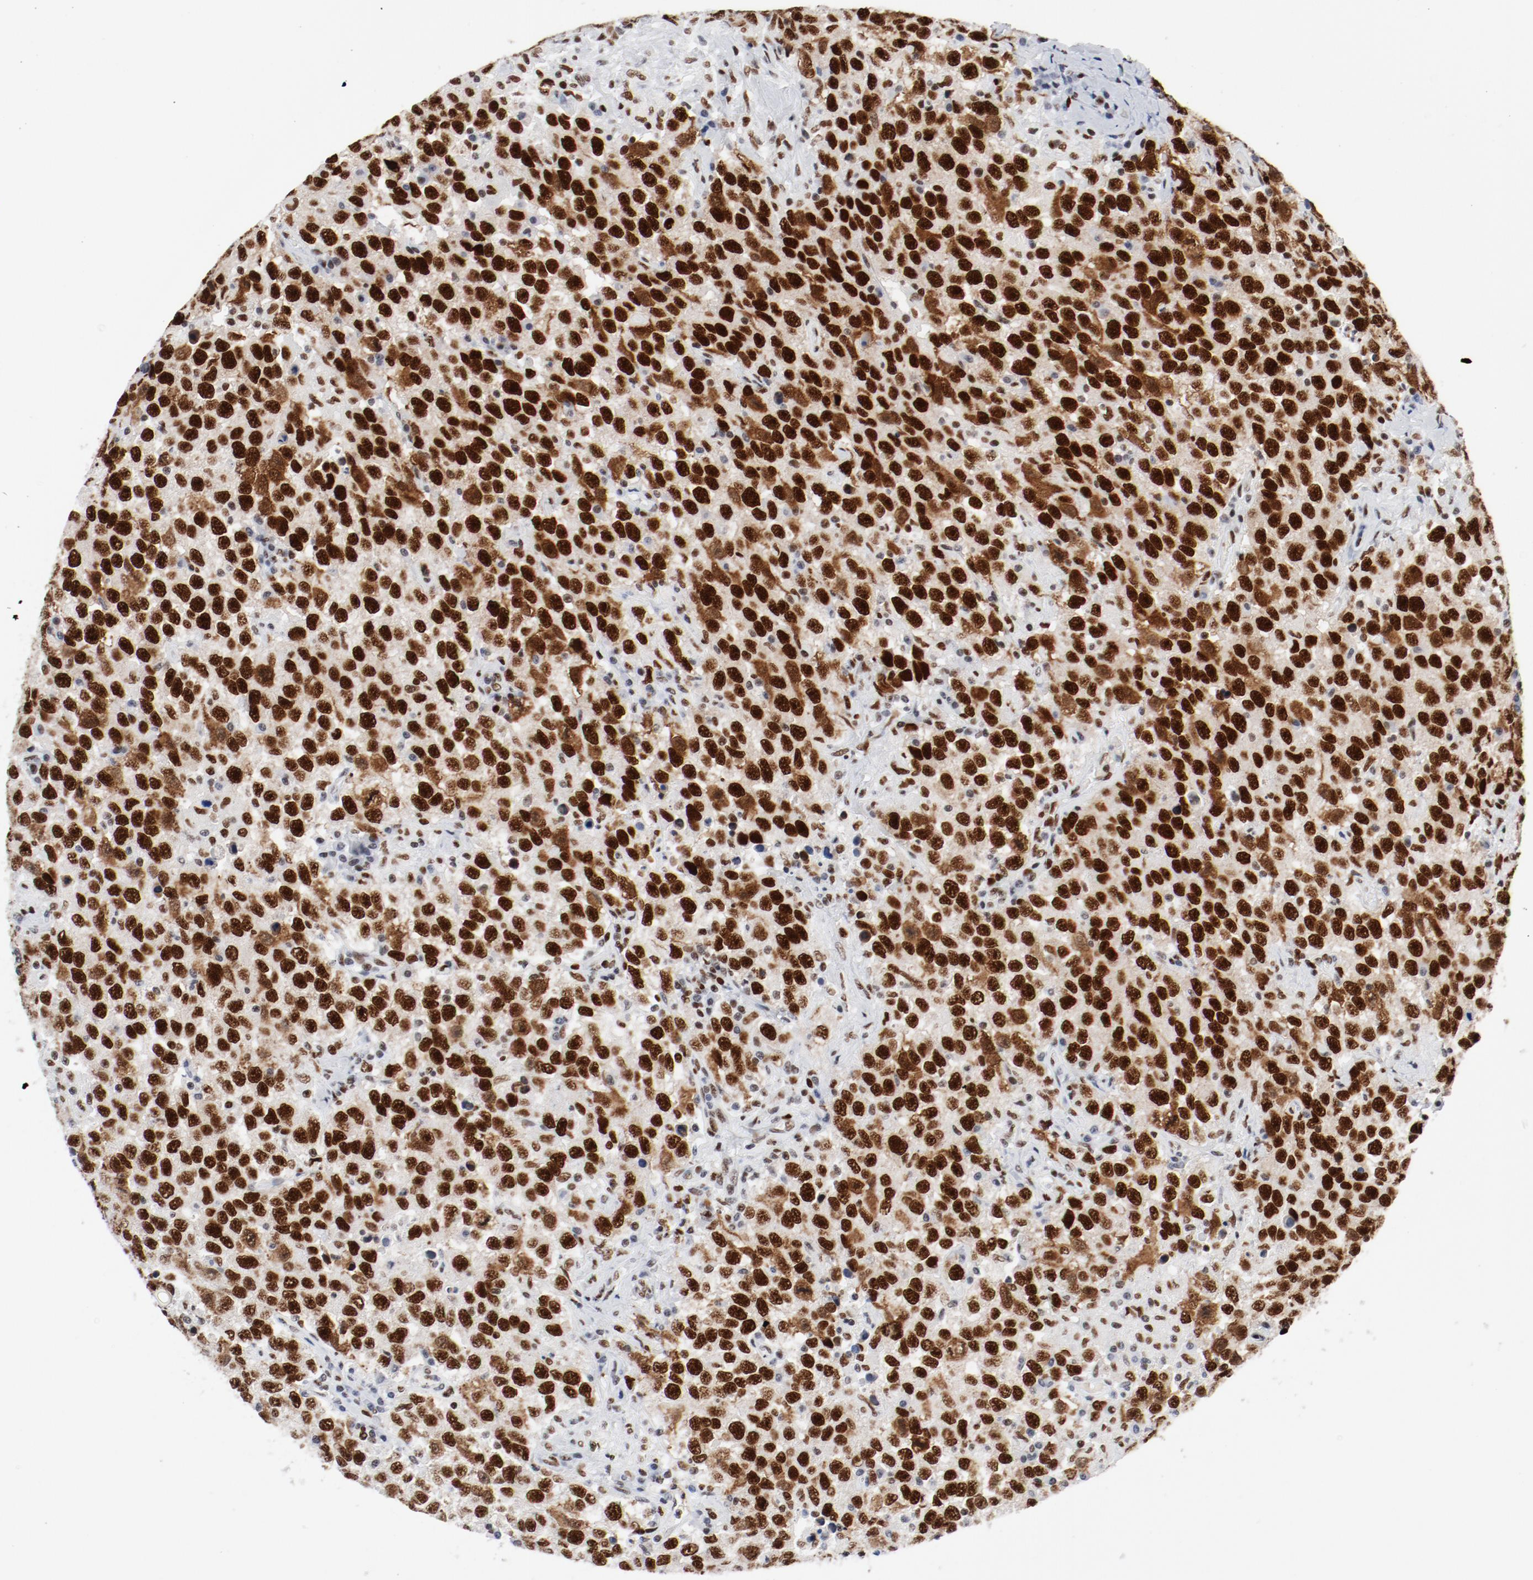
{"staining": {"intensity": "strong", "quantity": ">75%", "location": "cytoplasmic/membranous,nuclear"}, "tissue": "testis cancer", "cell_type": "Tumor cells", "image_type": "cancer", "snomed": [{"axis": "morphology", "description": "Seminoma, NOS"}, {"axis": "topography", "description": "Testis"}], "caption": "A brown stain labels strong cytoplasmic/membranous and nuclear positivity of a protein in testis seminoma tumor cells. (DAB IHC with brightfield microscopy, high magnification).", "gene": "POLD1", "patient": {"sex": "male", "age": 41}}